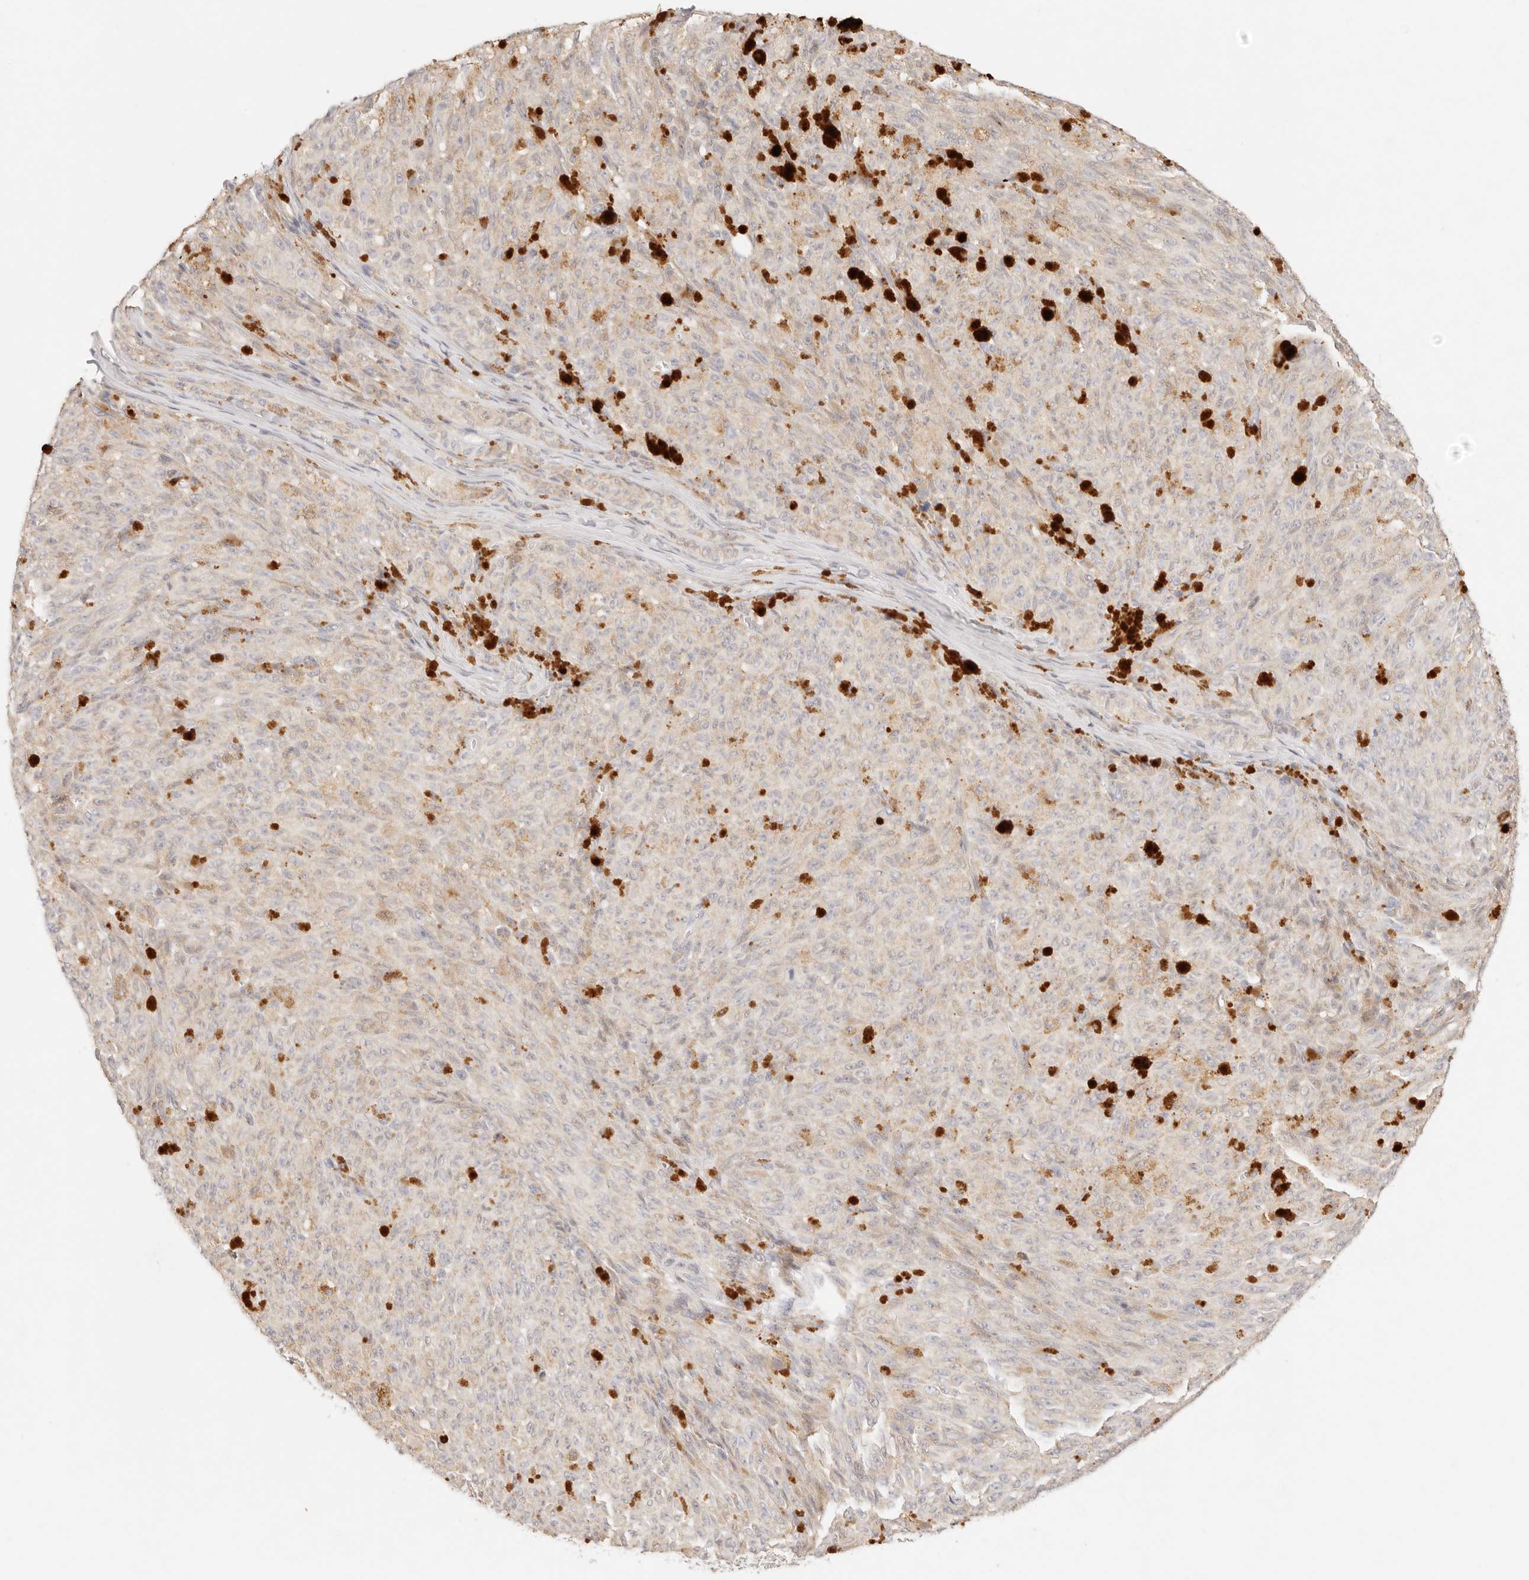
{"staining": {"intensity": "negative", "quantity": "none", "location": "none"}, "tissue": "melanoma", "cell_type": "Tumor cells", "image_type": "cancer", "snomed": [{"axis": "morphology", "description": "Malignant melanoma, NOS"}, {"axis": "topography", "description": "Skin"}], "caption": "An image of human malignant melanoma is negative for staining in tumor cells.", "gene": "GPR156", "patient": {"sex": "female", "age": 82}}